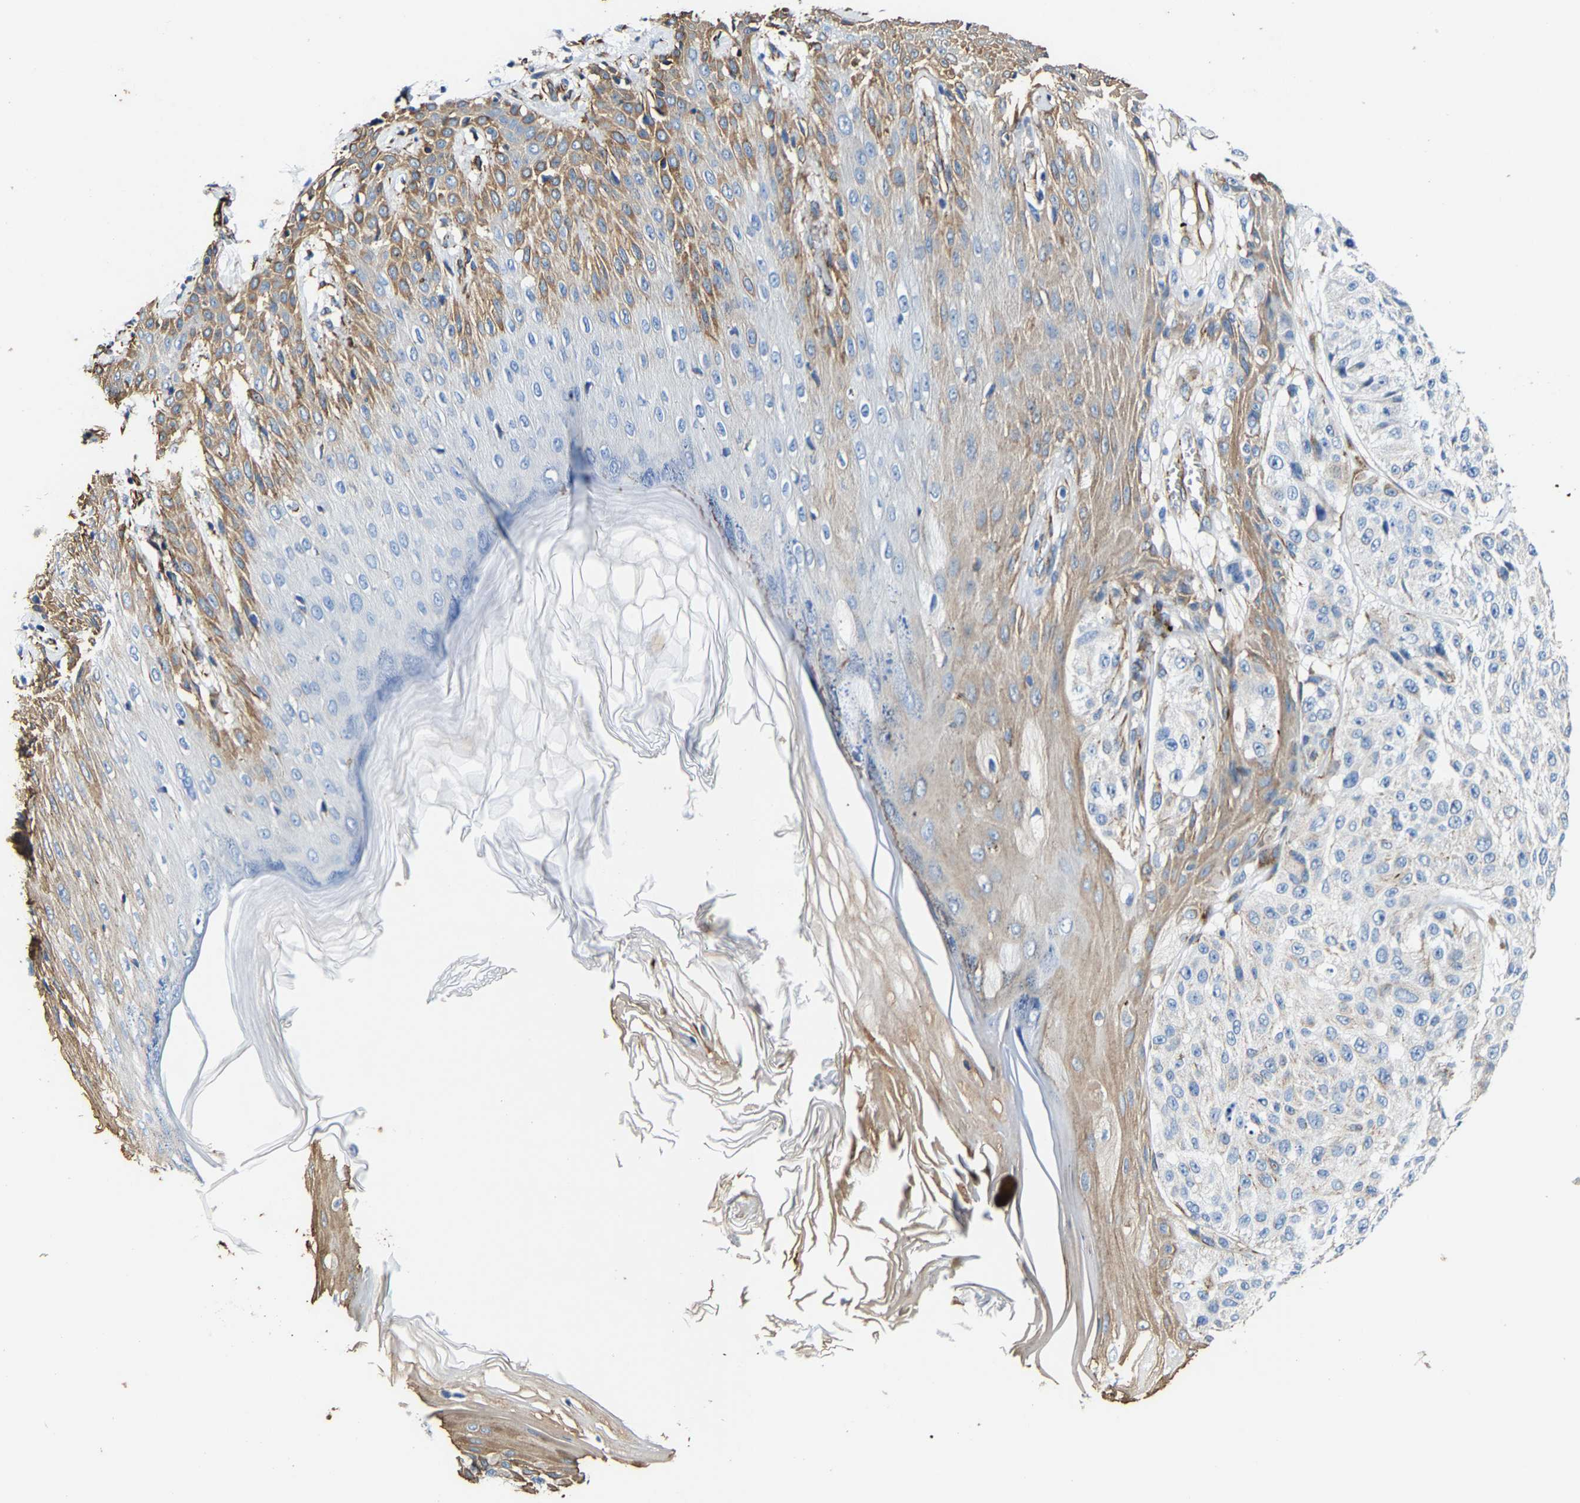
{"staining": {"intensity": "negative", "quantity": "none", "location": "none"}, "tissue": "melanoma", "cell_type": "Tumor cells", "image_type": "cancer", "snomed": [{"axis": "morphology", "description": "Malignant melanoma, NOS"}, {"axis": "topography", "description": "Skin"}], "caption": "Tumor cells are negative for brown protein staining in melanoma.", "gene": "MMEL1", "patient": {"sex": "female", "age": 46}}